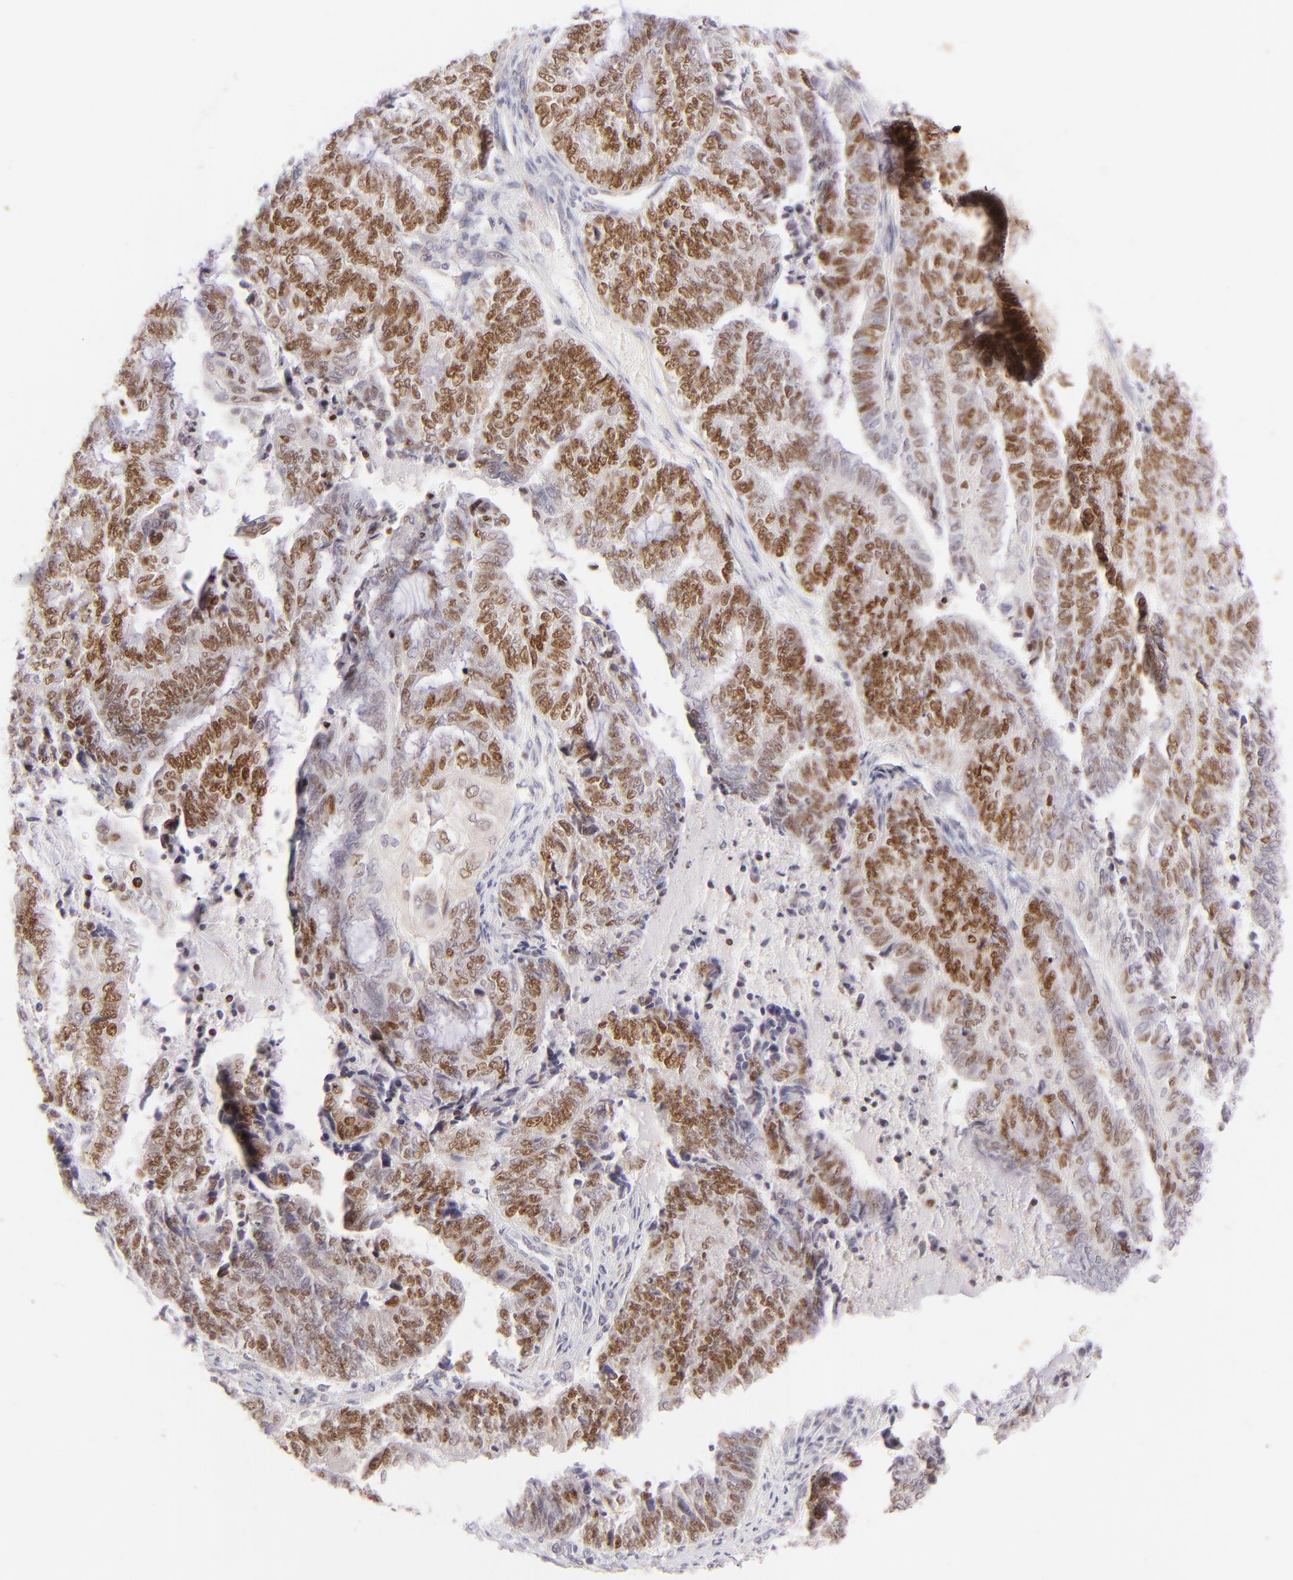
{"staining": {"intensity": "moderate", "quantity": "25%-75%", "location": "nuclear"}, "tissue": "endometrial cancer", "cell_type": "Tumor cells", "image_type": "cancer", "snomed": [{"axis": "morphology", "description": "Adenocarcinoma, NOS"}, {"axis": "topography", "description": "Uterus"}, {"axis": "topography", "description": "Endometrium"}], "caption": "Adenocarcinoma (endometrial) stained with a protein marker exhibits moderate staining in tumor cells.", "gene": "POU2F1", "patient": {"sex": "female", "age": 70}}